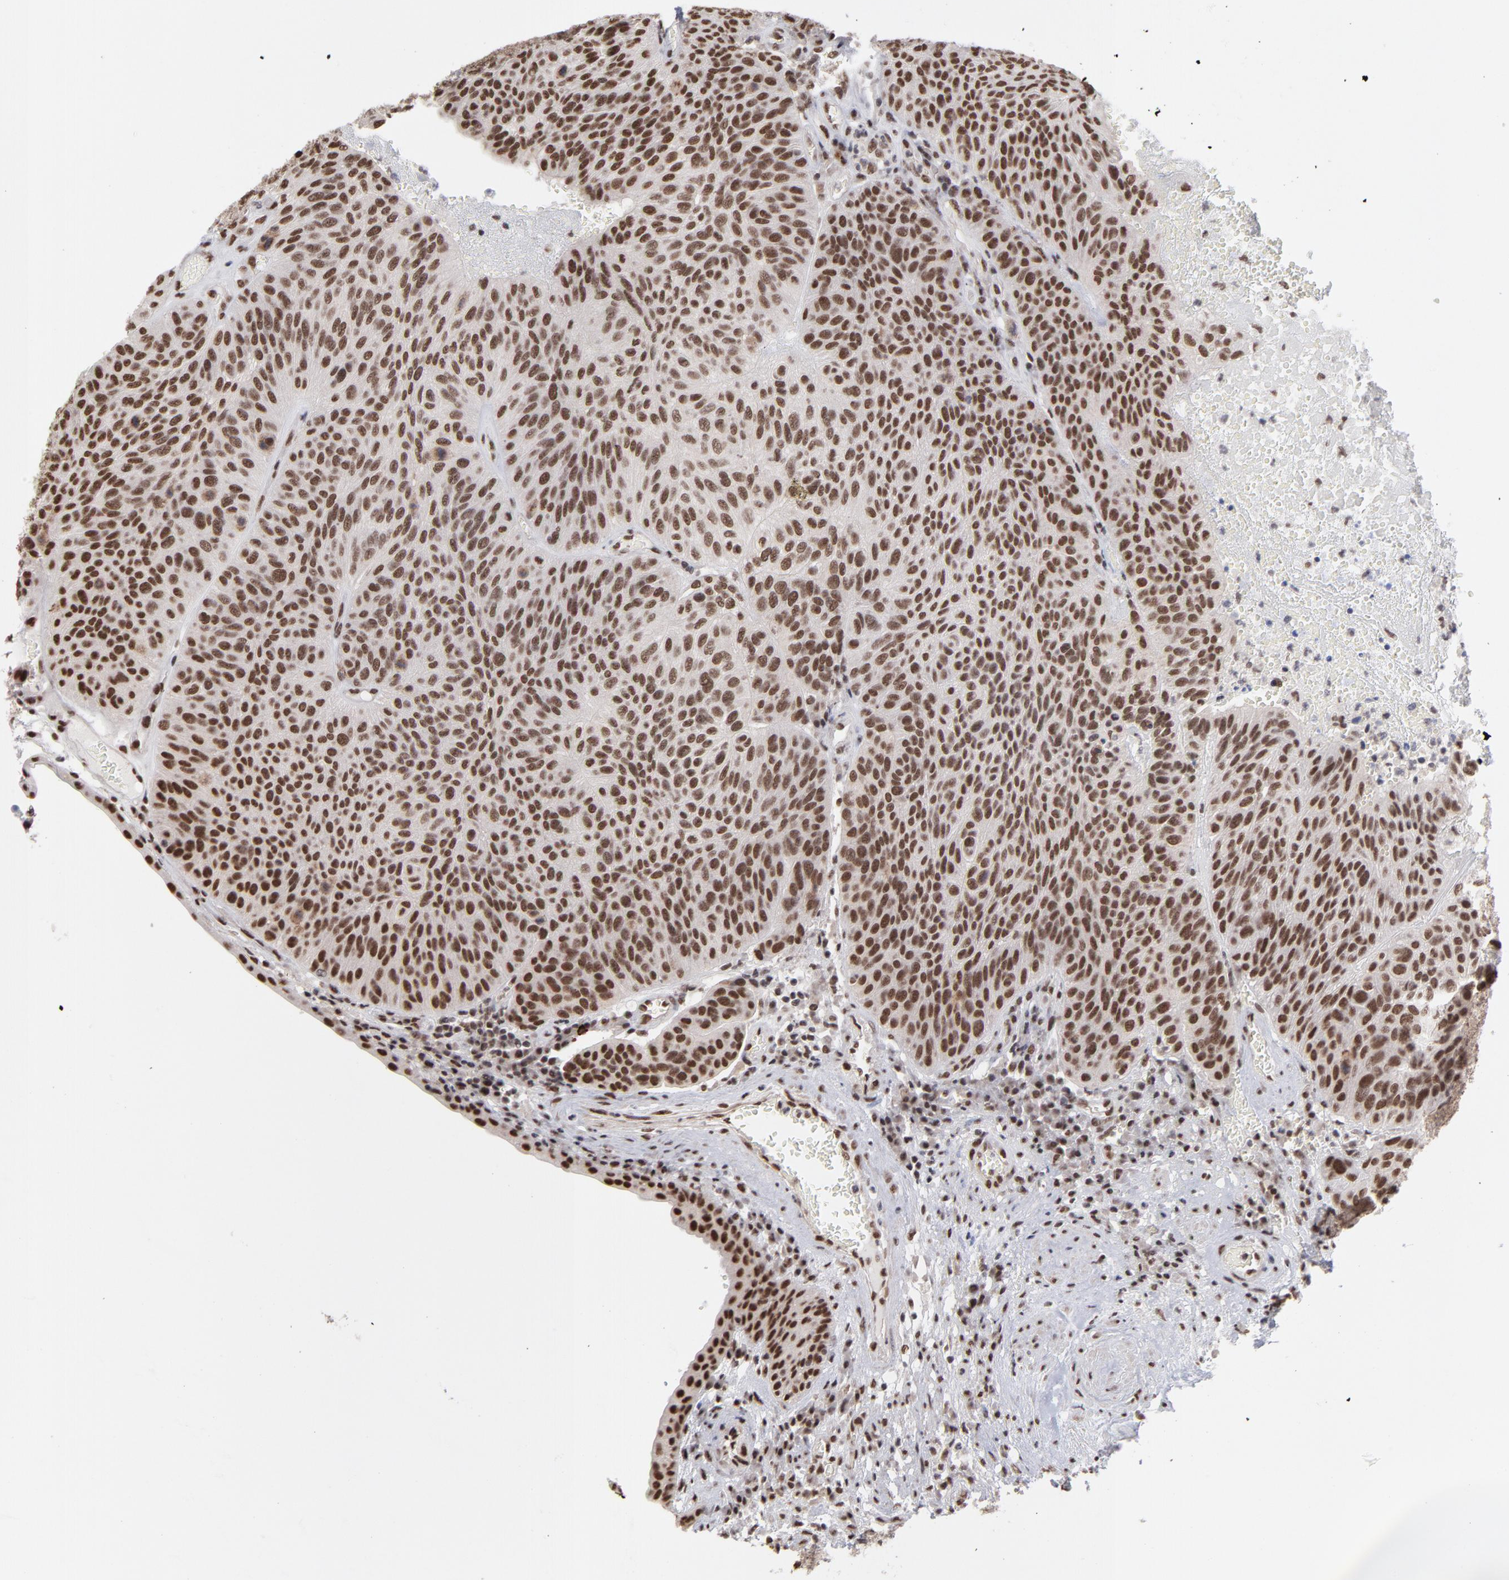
{"staining": {"intensity": "strong", "quantity": ">75%", "location": "nuclear"}, "tissue": "urothelial cancer", "cell_type": "Tumor cells", "image_type": "cancer", "snomed": [{"axis": "morphology", "description": "Urothelial carcinoma, High grade"}, {"axis": "topography", "description": "Urinary bladder"}], "caption": "Strong nuclear staining is seen in about >75% of tumor cells in urothelial cancer.", "gene": "ZNF3", "patient": {"sex": "male", "age": 66}}